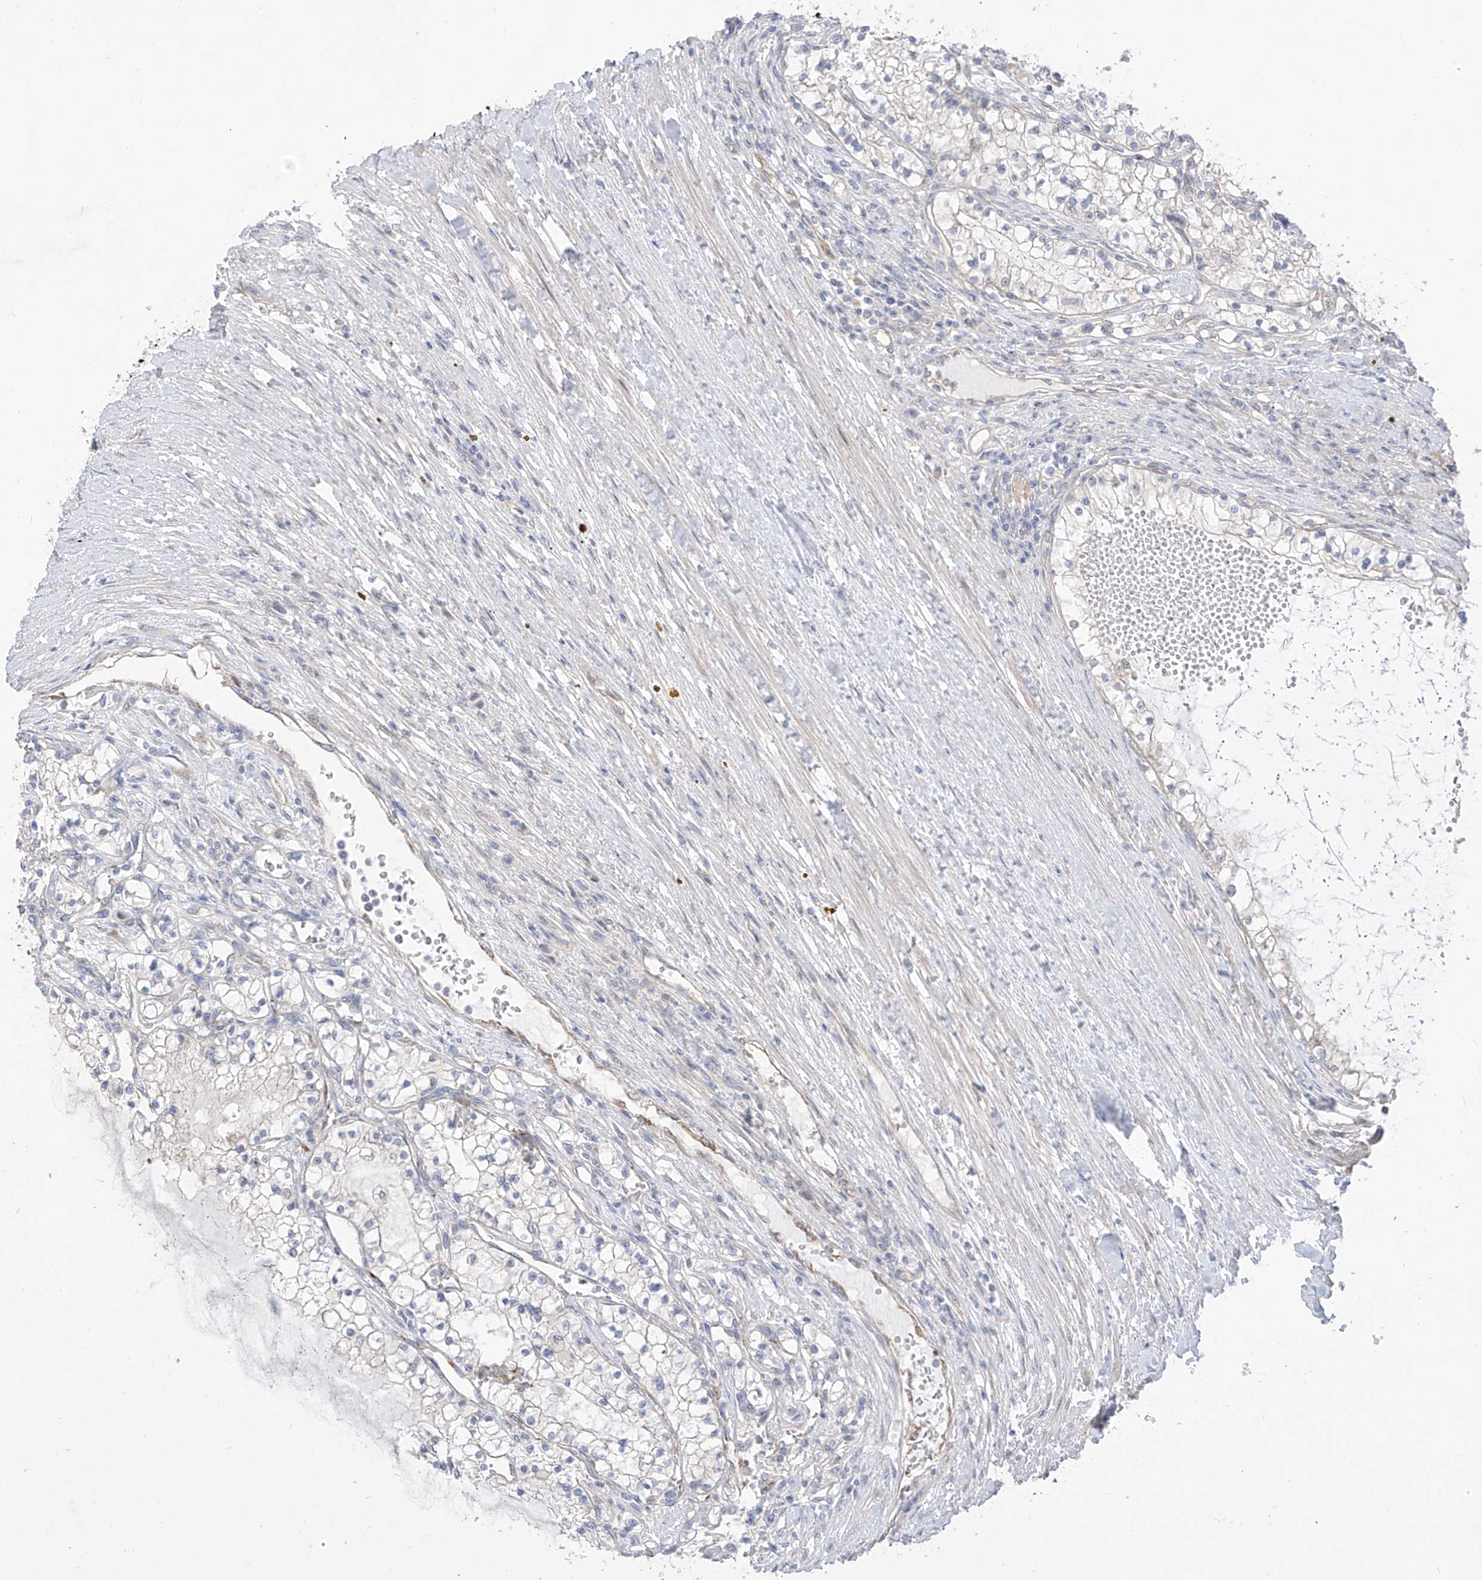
{"staining": {"intensity": "negative", "quantity": "none", "location": "none"}, "tissue": "renal cancer", "cell_type": "Tumor cells", "image_type": "cancer", "snomed": [{"axis": "morphology", "description": "Normal tissue, NOS"}, {"axis": "morphology", "description": "Adenocarcinoma, NOS"}, {"axis": "topography", "description": "Kidney"}], "caption": "Renal adenocarcinoma stained for a protein using immunohistochemistry (IHC) exhibits no expression tumor cells.", "gene": "EIPR1", "patient": {"sex": "male", "age": 68}}